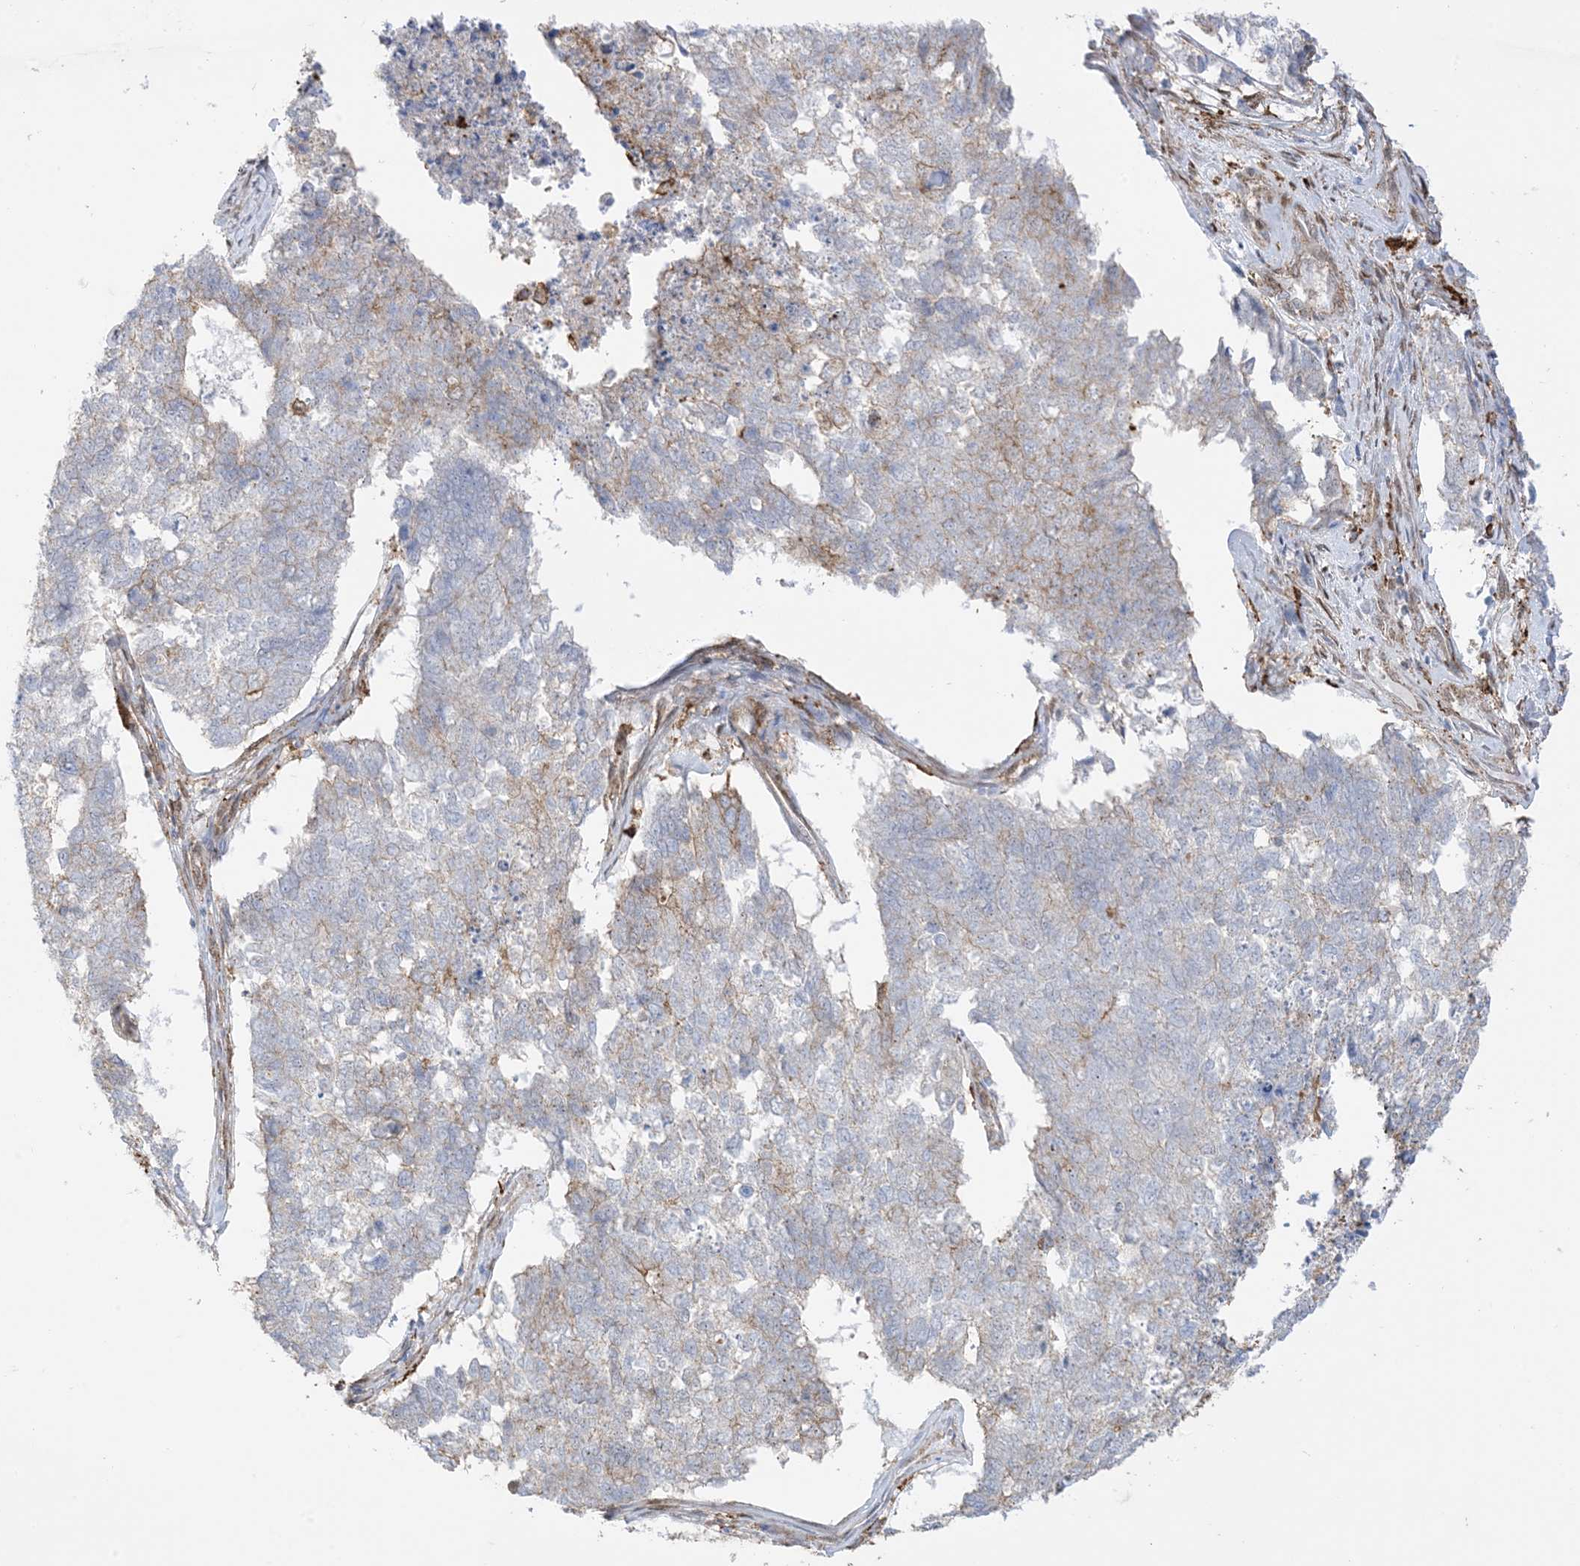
{"staining": {"intensity": "negative", "quantity": "none", "location": "none"}, "tissue": "cervical cancer", "cell_type": "Tumor cells", "image_type": "cancer", "snomed": [{"axis": "morphology", "description": "Squamous cell carcinoma, NOS"}, {"axis": "topography", "description": "Cervix"}], "caption": "Tumor cells are negative for protein expression in human cervical cancer. (DAB IHC, high magnification).", "gene": "GSN", "patient": {"sex": "female", "age": 63}}